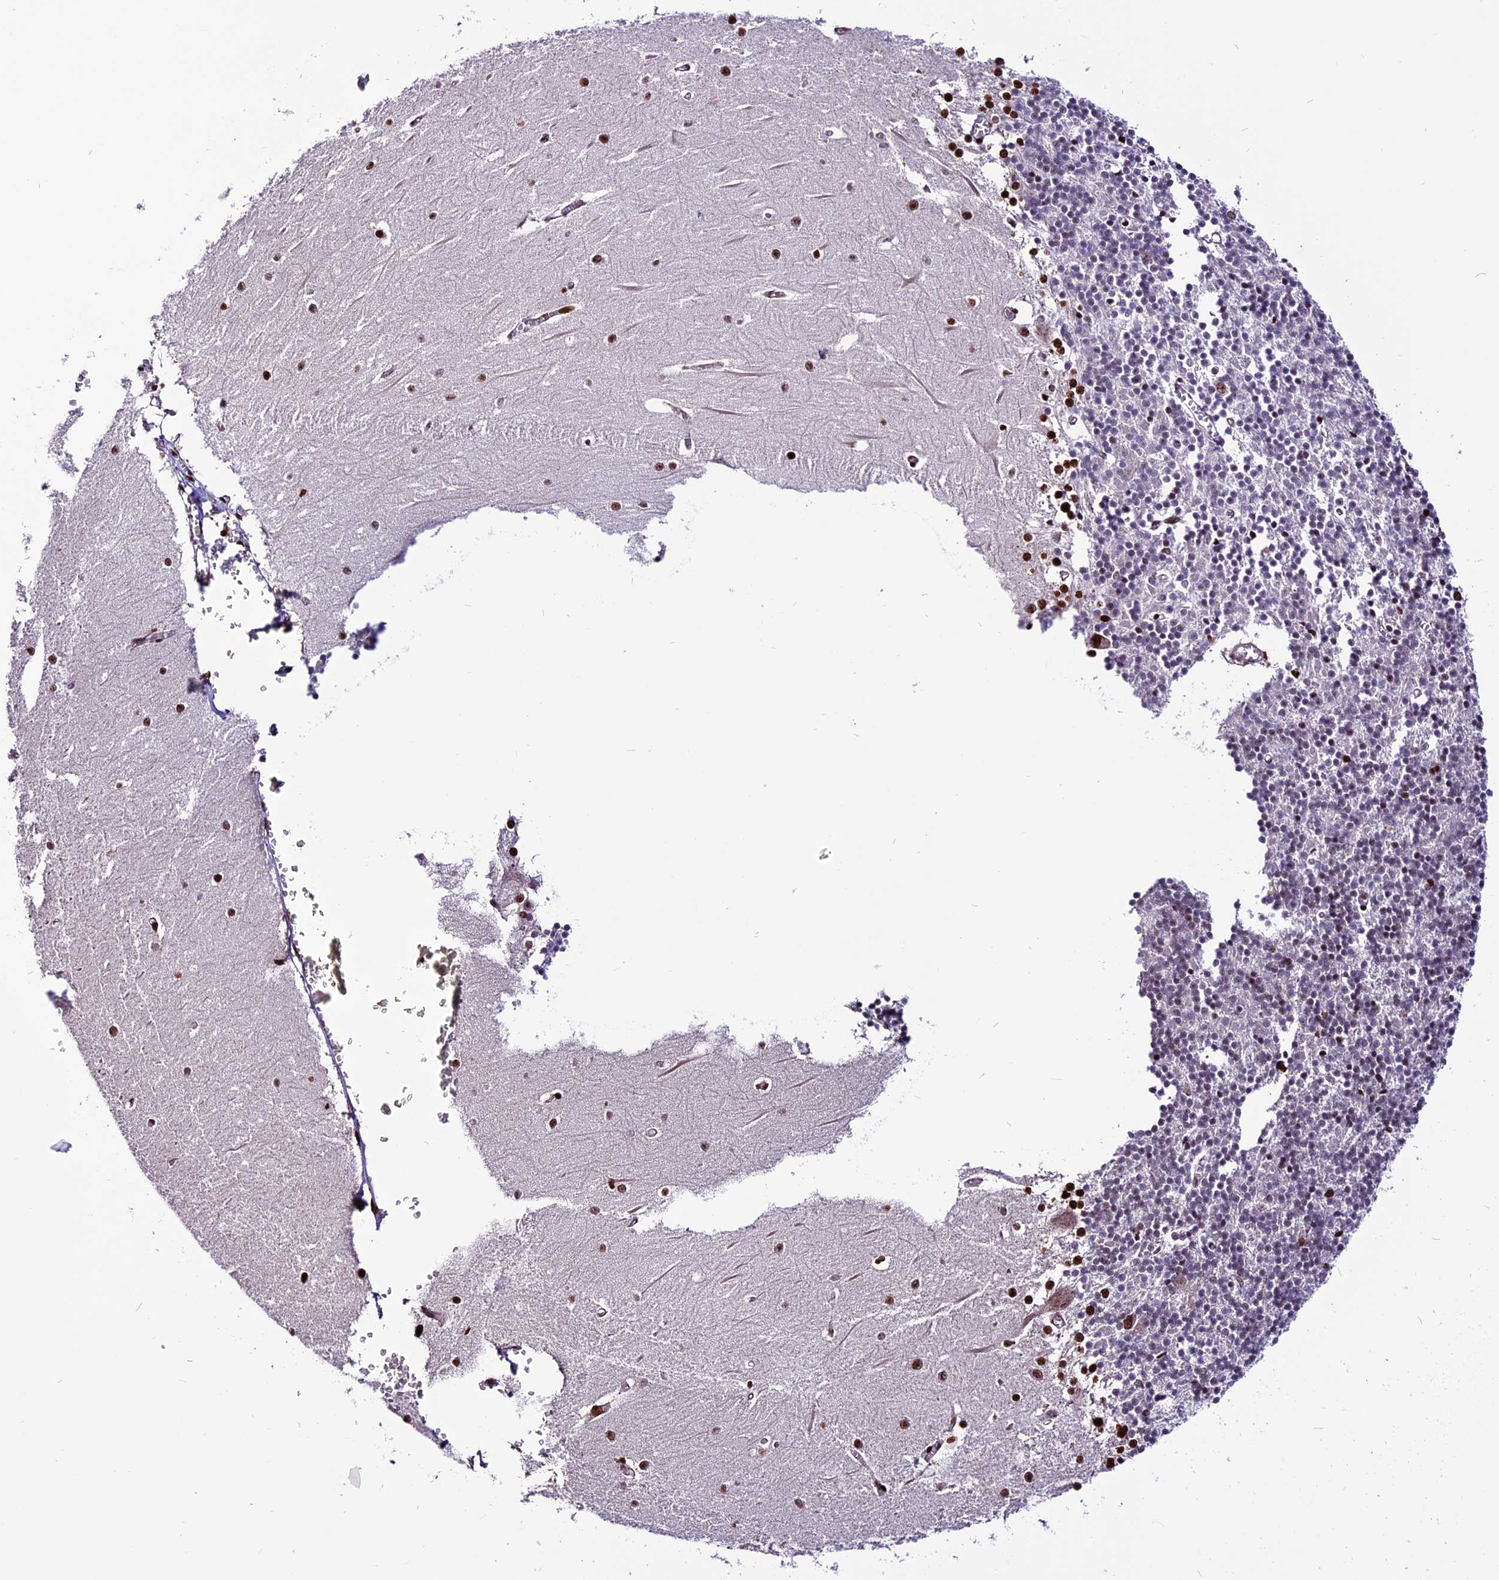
{"staining": {"intensity": "strong", "quantity": "<25%", "location": "nuclear"}, "tissue": "cerebellum", "cell_type": "Cells in granular layer", "image_type": "normal", "snomed": [{"axis": "morphology", "description": "Normal tissue, NOS"}, {"axis": "topography", "description": "Cerebellum"}], "caption": "Immunohistochemistry (IHC) (DAB (3,3'-diaminobenzidine)) staining of unremarkable human cerebellum demonstrates strong nuclear protein positivity in approximately <25% of cells in granular layer. The staining was performed using DAB (3,3'-diaminobenzidine) to visualize the protein expression in brown, while the nuclei were stained in blue with hematoxylin (Magnification: 20x).", "gene": "RINL", "patient": {"sex": "male", "age": 37}}